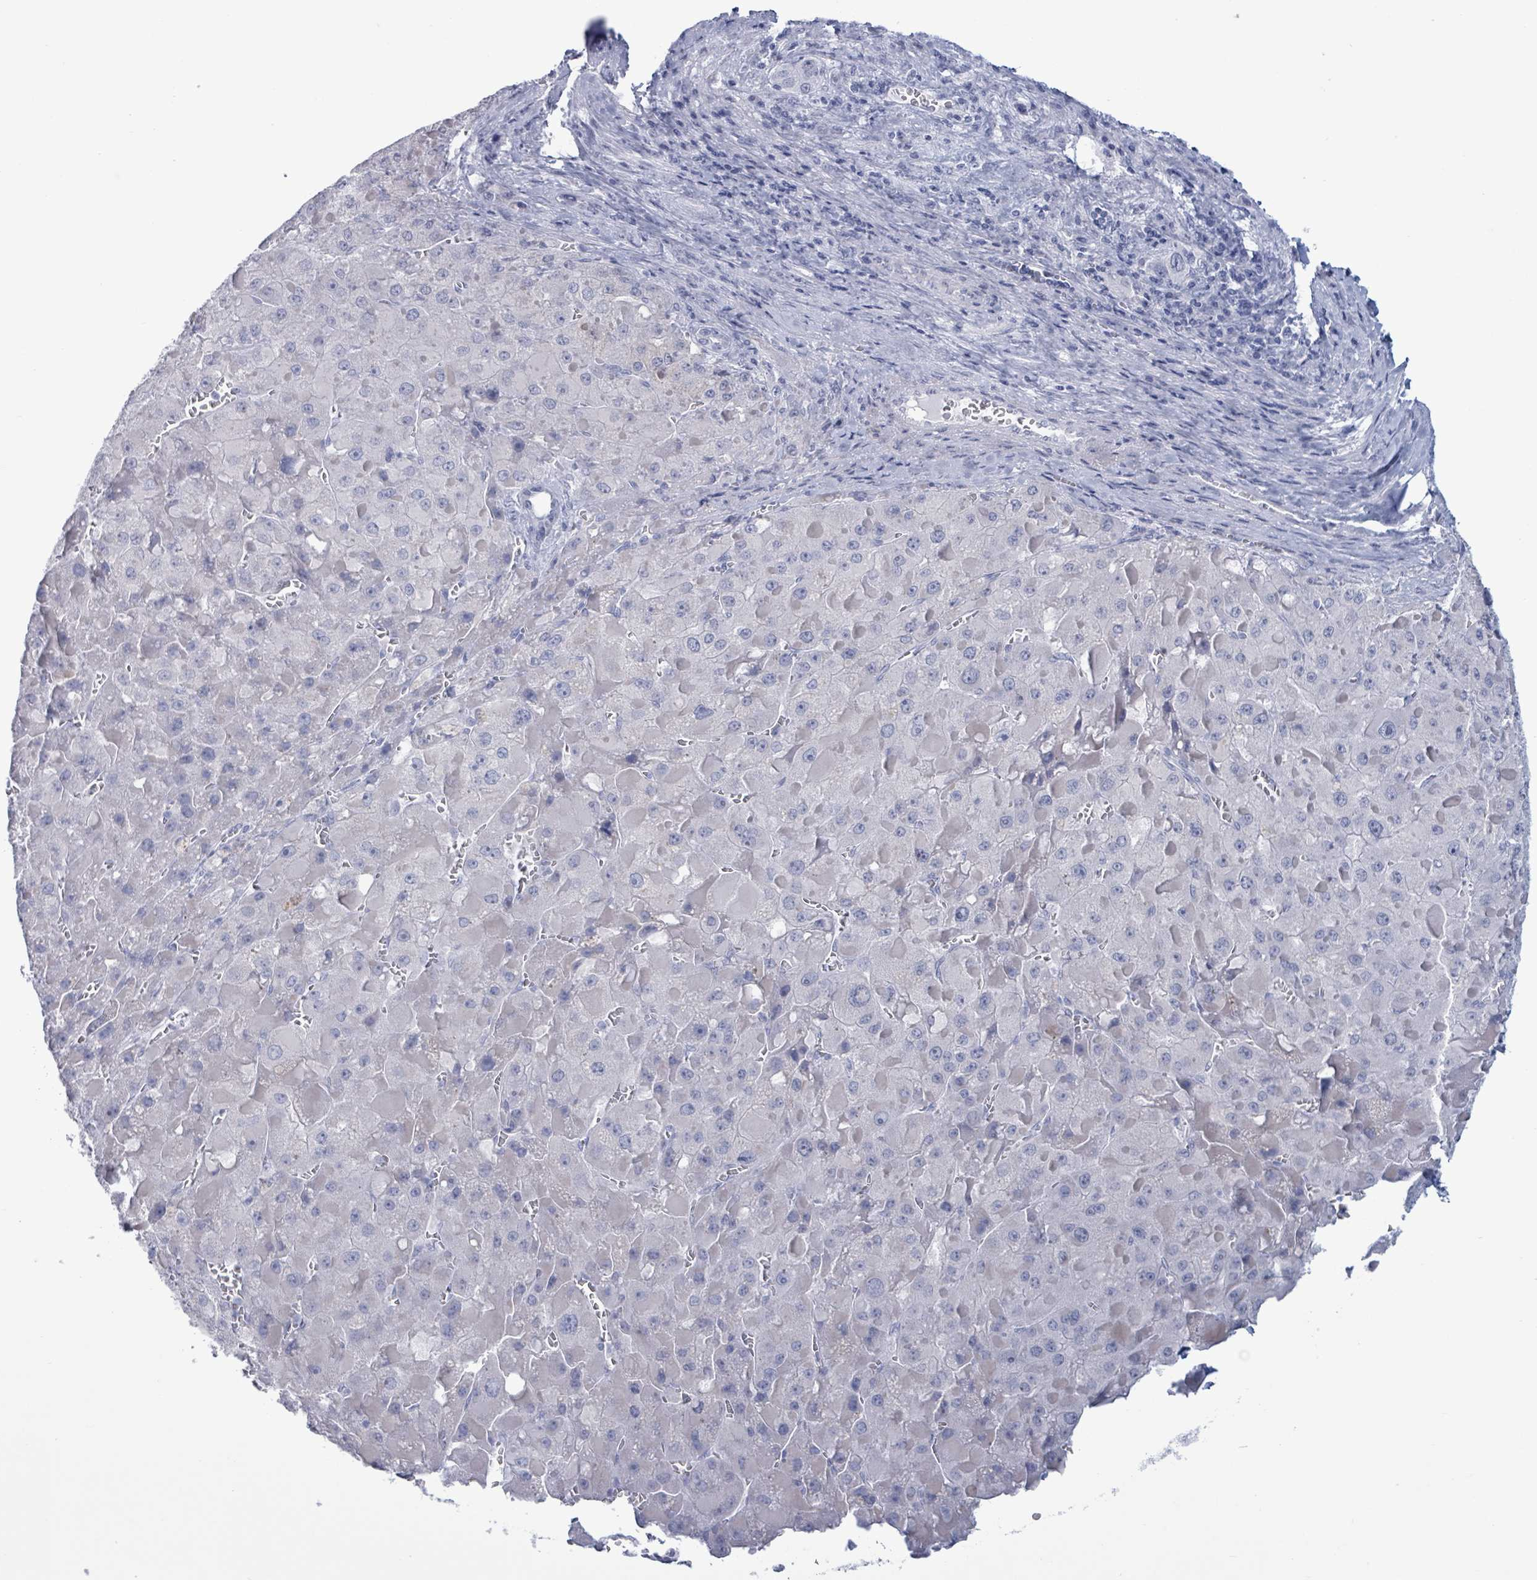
{"staining": {"intensity": "negative", "quantity": "none", "location": "none"}, "tissue": "liver cancer", "cell_type": "Tumor cells", "image_type": "cancer", "snomed": [{"axis": "morphology", "description": "Carcinoma, Hepatocellular, NOS"}, {"axis": "topography", "description": "Liver"}], "caption": "High magnification brightfield microscopy of liver cancer (hepatocellular carcinoma) stained with DAB (brown) and counterstained with hematoxylin (blue): tumor cells show no significant positivity.", "gene": "ZNF771", "patient": {"sex": "female", "age": 73}}